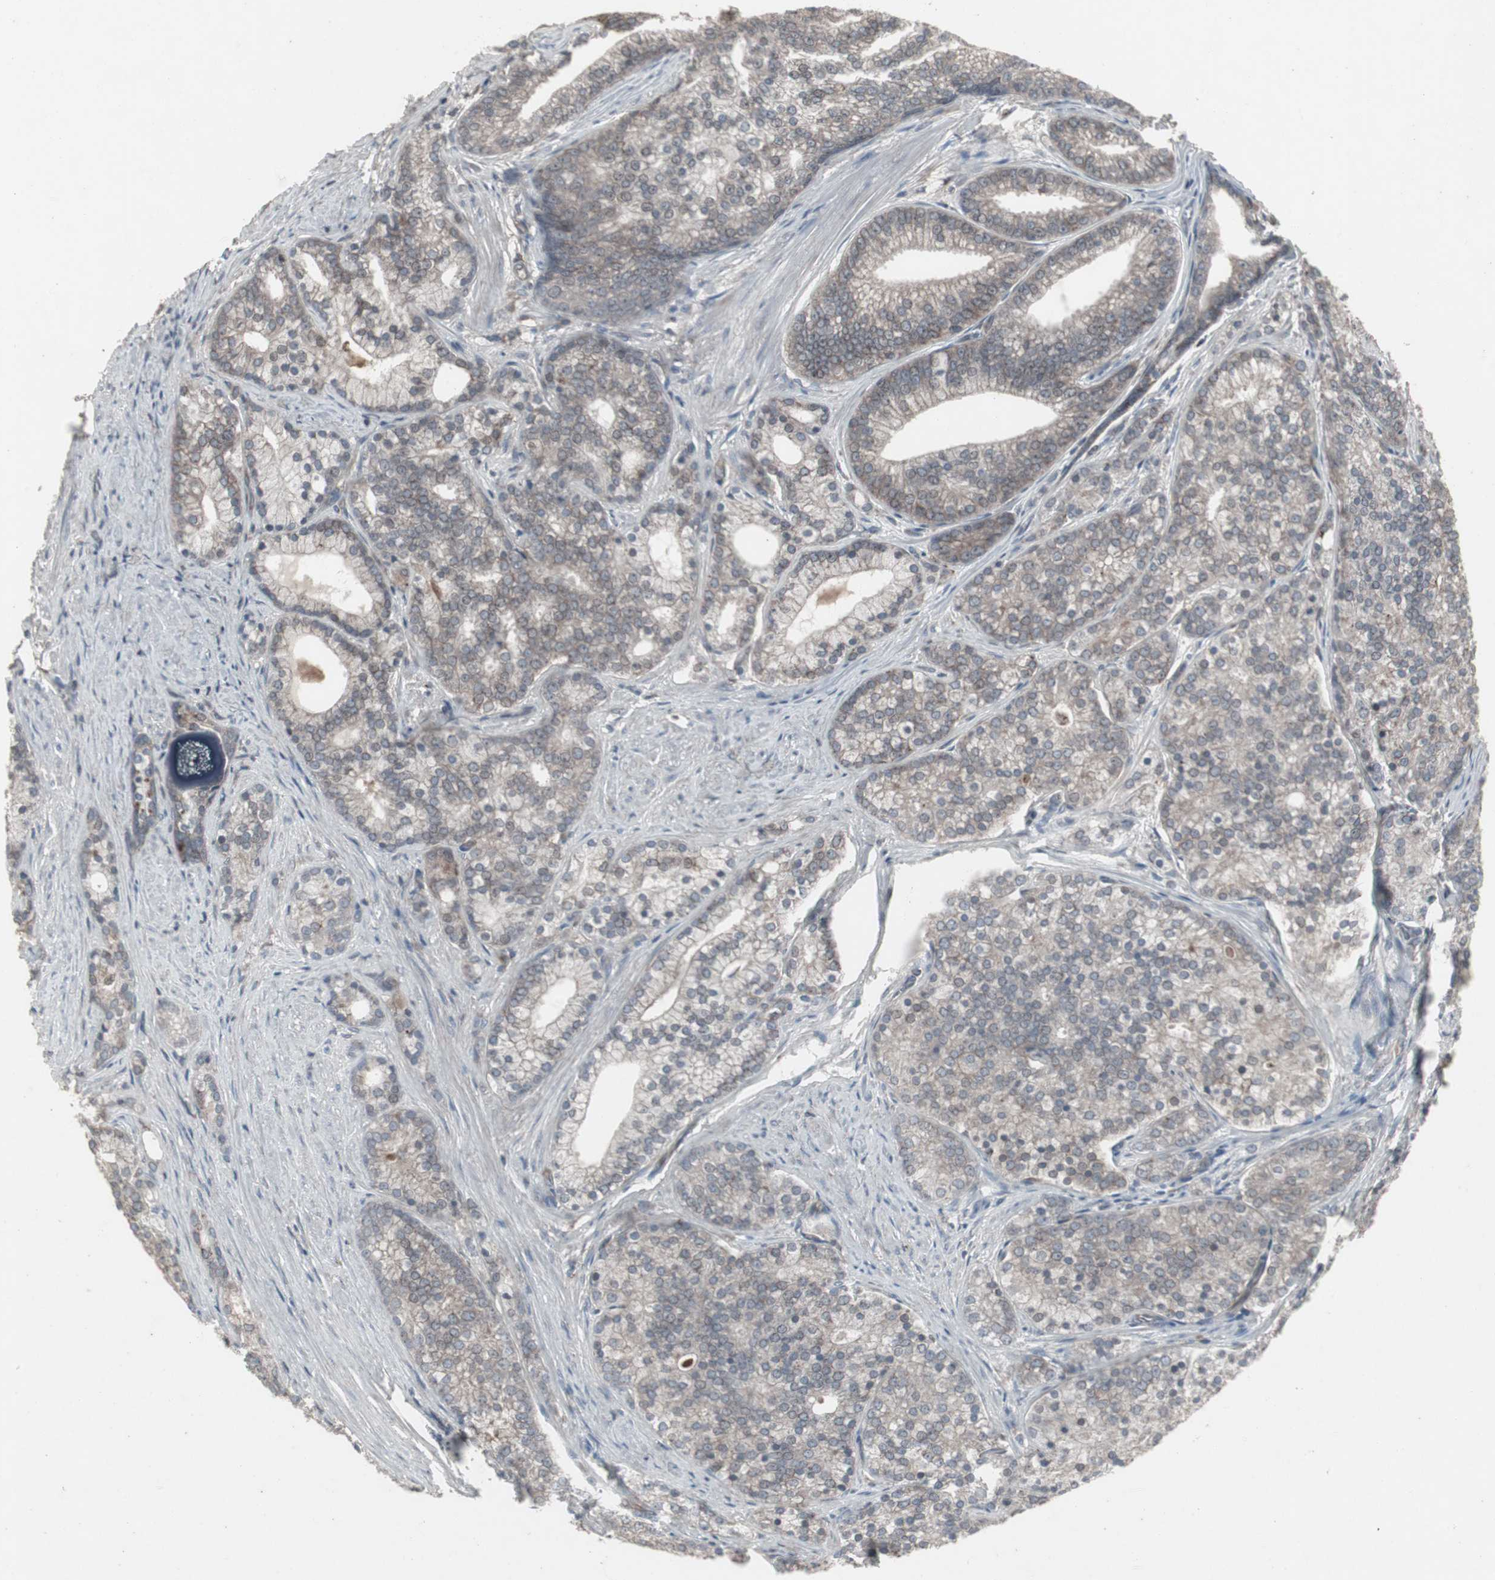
{"staining": {"intensity": "weak", "quantity": "<25%", "location": "cytoplasmic/membranous"}, "tissue": "prostate cancer", "cell_type": "Tumor cells", "image_type": "cancer", "snomed": [{"axis": "morphology", "description": "Adenocarcinoma, Low grade"}, {"axis": "topography", "description": "Prostate"}], "caption": "IHC histopathology image of prostate low-grade adenocarcinoma stained for a protein (brown), which demonstrates no expression in tumor cells.", "gene": "SSTR2", "patient": {"sex": "male", "age": 71}}